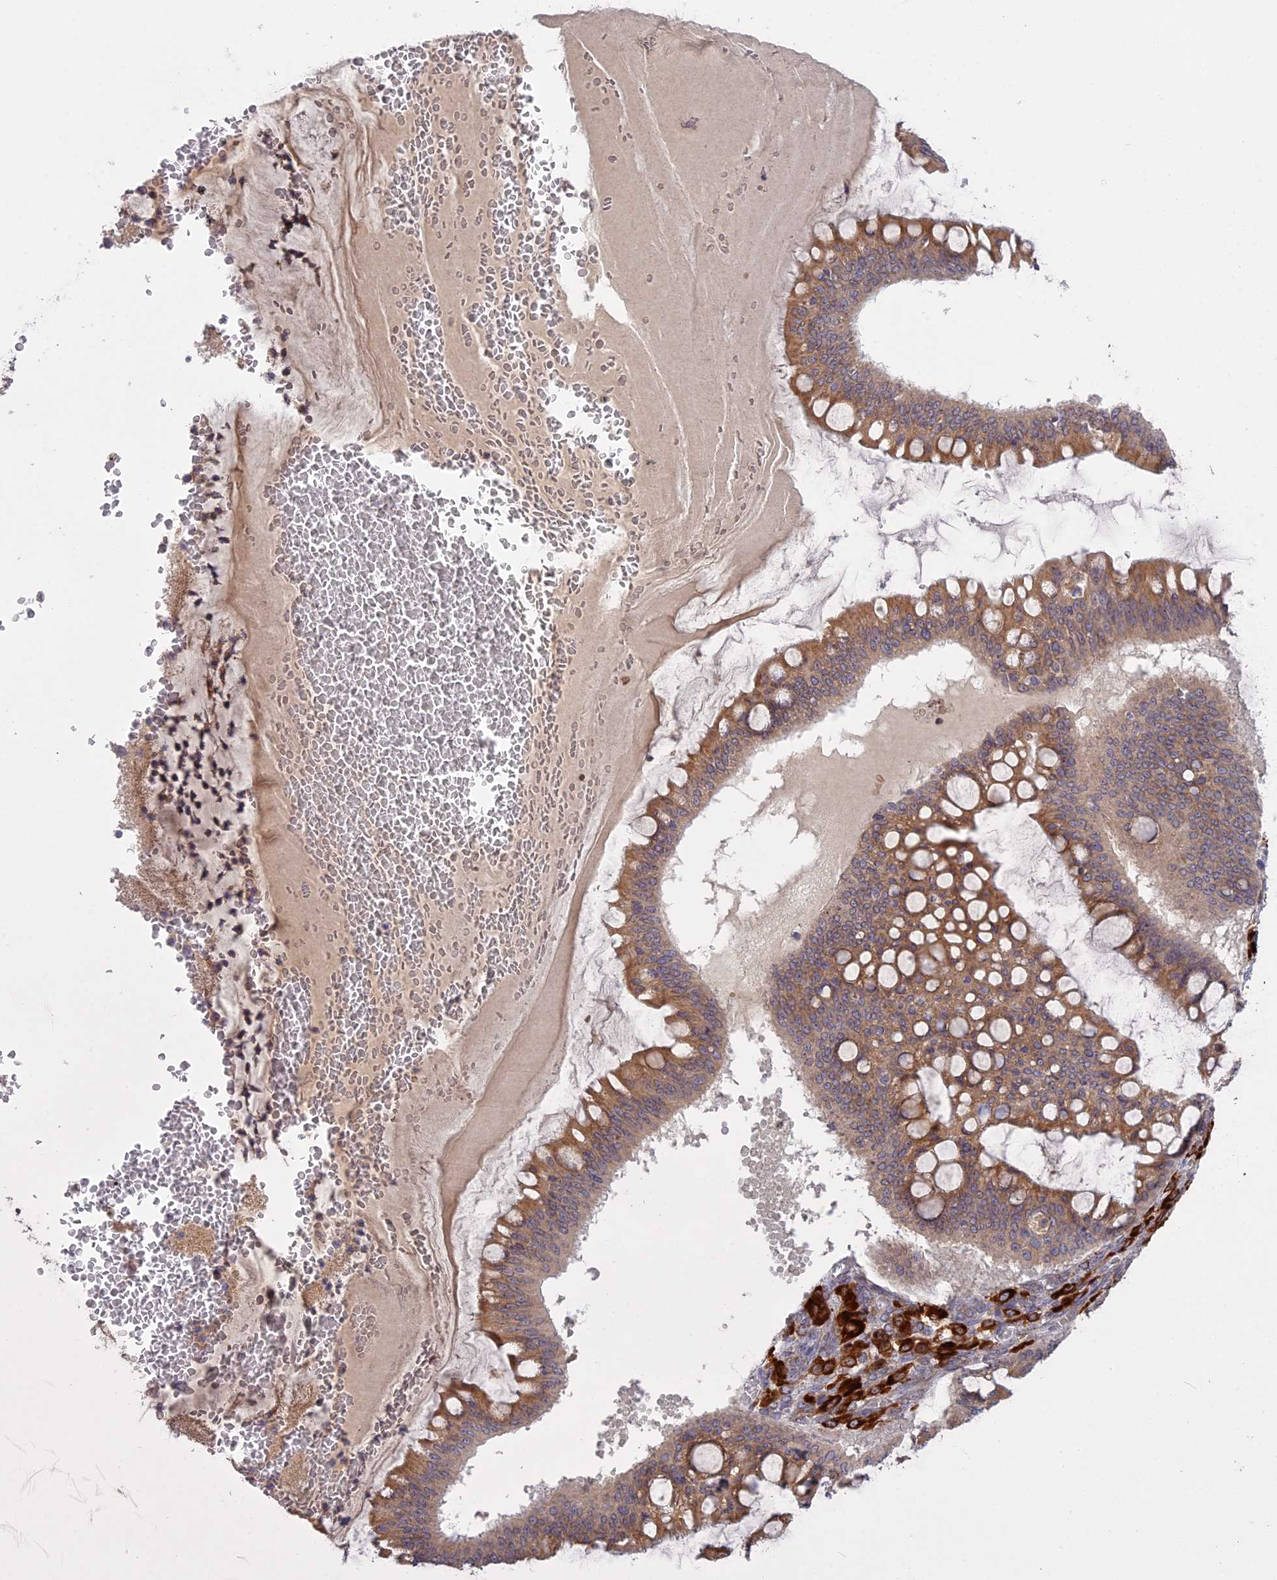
{"staining": {"intensity": "moderate", "quantity": ">75%", "location": "cytoplasmic/membranous"}, "tissue": "ovarian cancer", "cell_type": "Tumor cells", "image_type": "cancer", "snomed": [{"axis": "morphology", "description": "Cystadenocarcinoma, mucinous, NOS"}, {"axis": "topography", "description": "Ovary"}], "caption": "Human ovarian cancer (mucinous cystadenocarcinoma) stained with a protein marker displays moderate staining in tumor cells.", "gene": "TLCD1", "patient": {"sex": "female", "age": 73}}